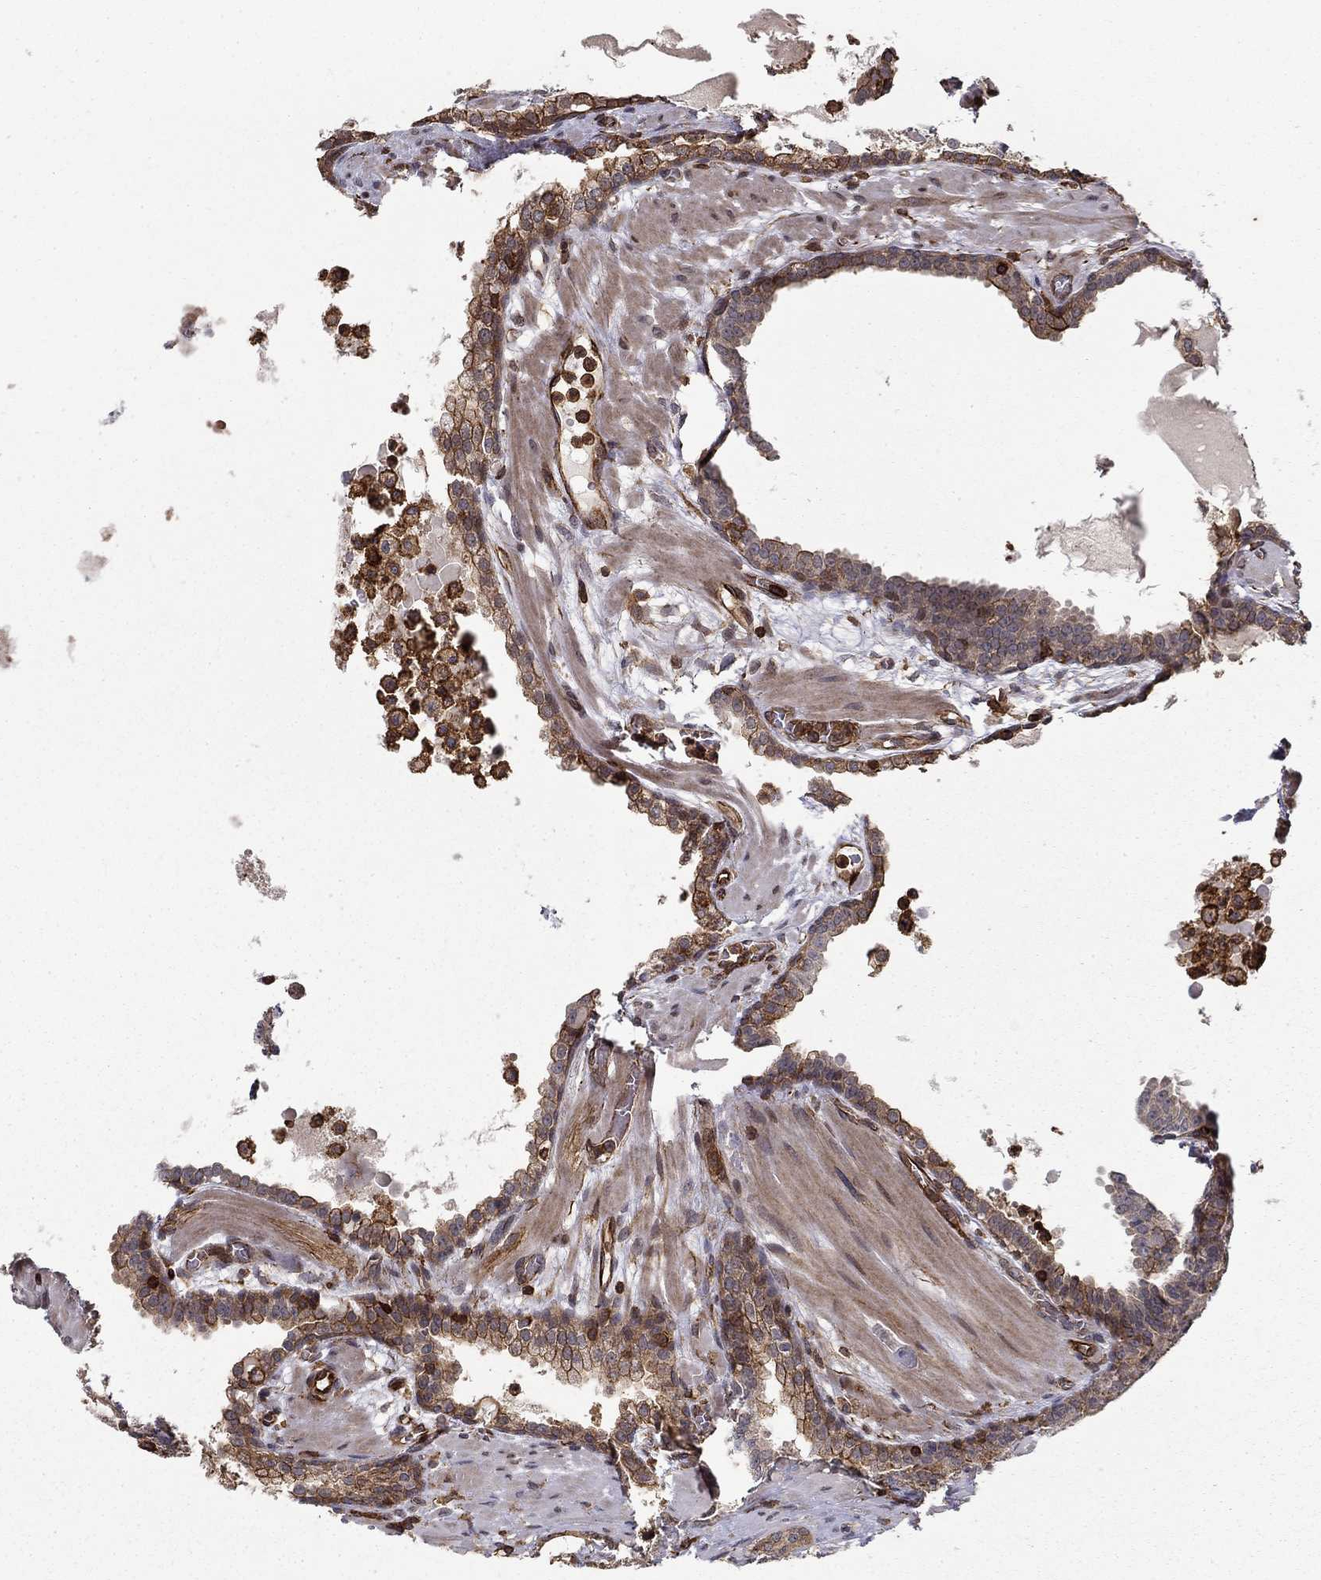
{"staining": {"intensity": "moderate", "quantity": "25%-75%", "location": "cytoplasmic/membranous"}, "tissue": "prostate cancer", "cell_type": "Tumor cells", "image_type": "cancer", "snomed": [{"axis": "morphology", "description": "Adenocarcinoma, NOS"}, {"axis": "topography", "description": "Prostate"}], "caption": "Tumor cells reveal medium levels of moderate cytoplasmic/membranous positivity in about 25%-75% of cells in human prostate cancer.", "gene": "ADM", "patient": {"sex": "male", "age": 69}}